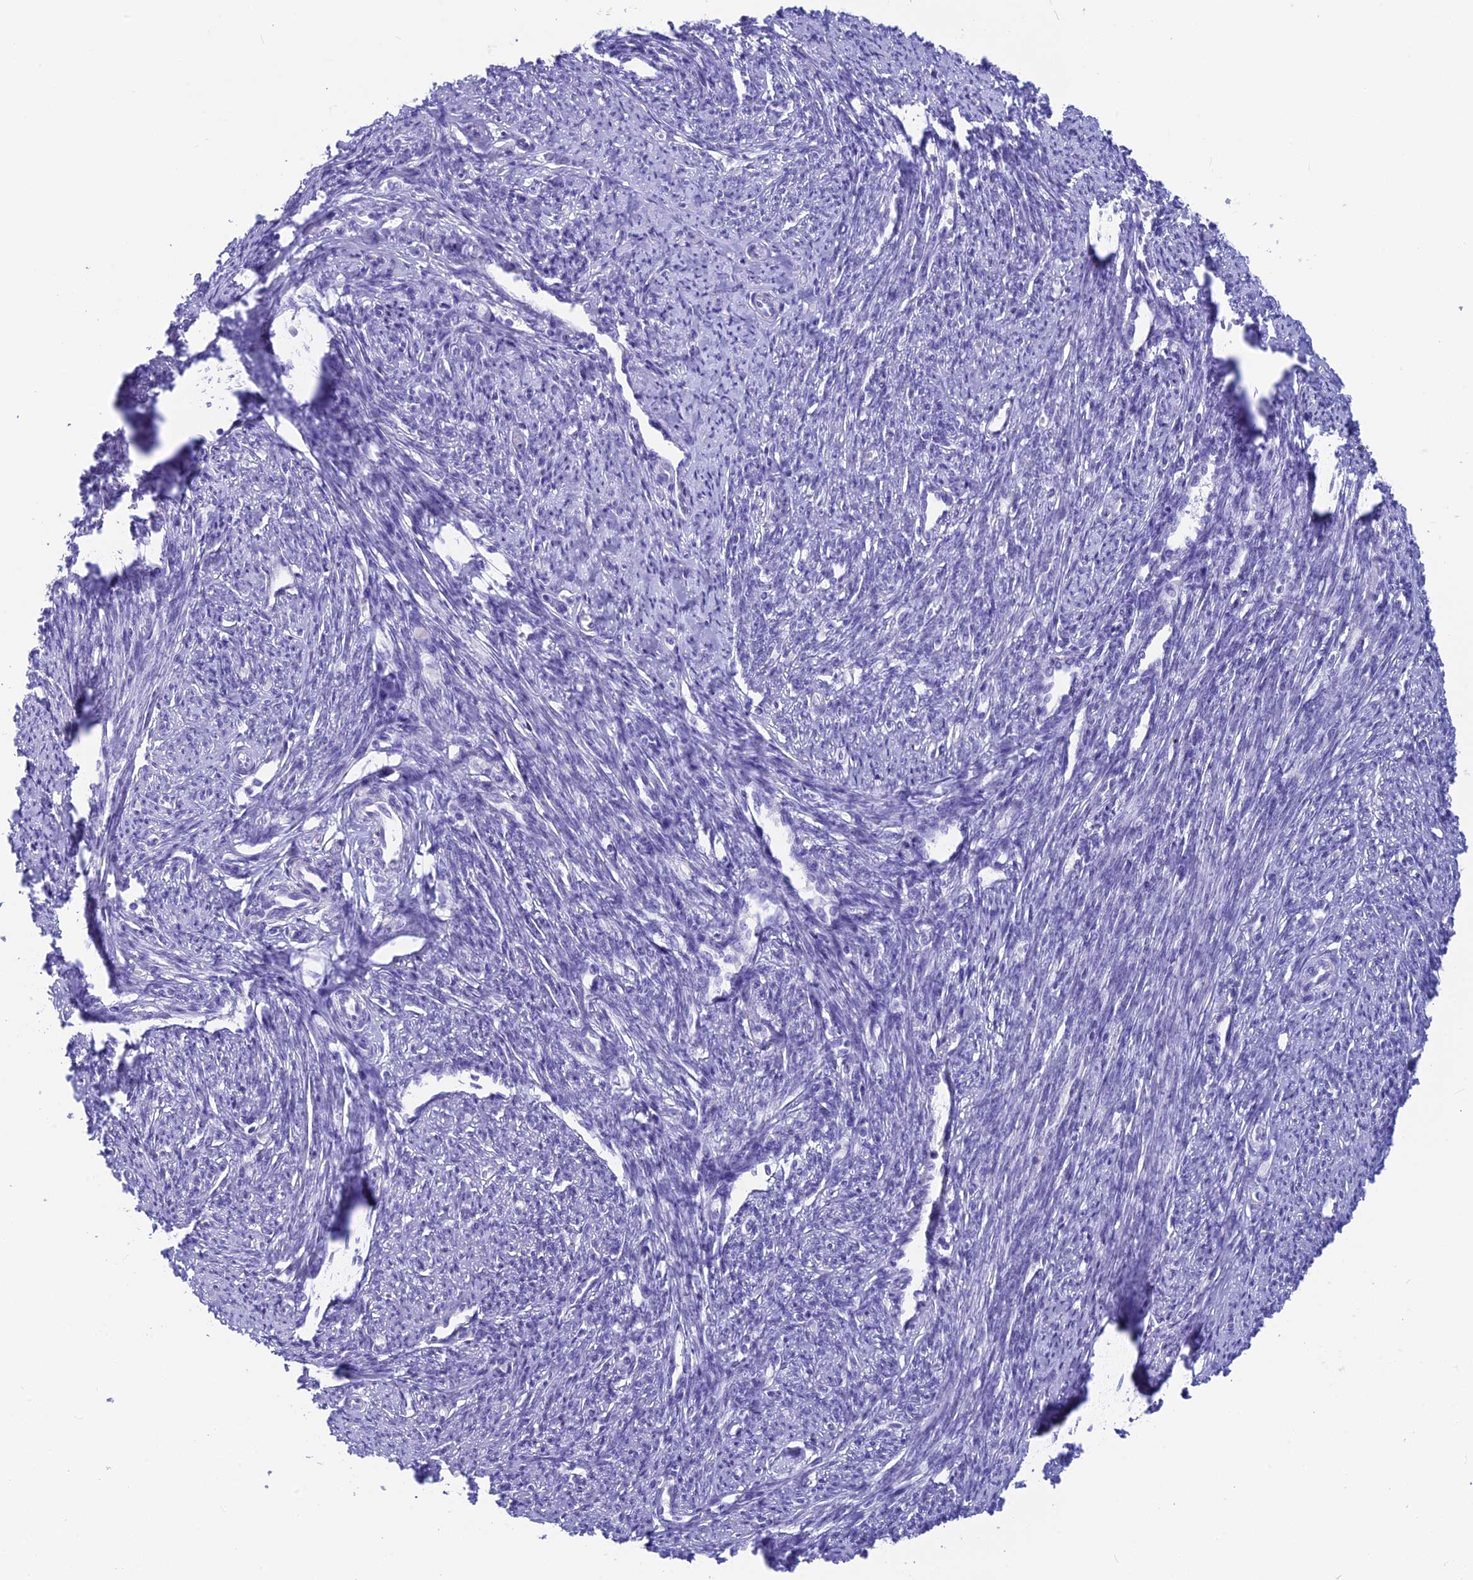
{"staining": {"intensity": "negative", "quantity": "none", "location": "none"}, "tissue": "smooth muscle", "cell_type": "Smooth muscle cells", "image_type": "normal", "snomed": [{"axis": "morphology", "description": "Normal tissue, NOS"}, {"axis": "topography", "description": "Smooth muscle"}, {"axis": "topography", "description": "Uterus"}], "caption": "Immunohistochemical staining of benign smooth muscle demonstrates no significant positivity in smooth muscle cells. (Stains: DAB immunohistochemistry (IHC) with hematoxylin counter stain, Microscopy: brightfield microscopy at high magnification).", "gene": "SNTN", "patient": {"sex": "female", "age": 59}}